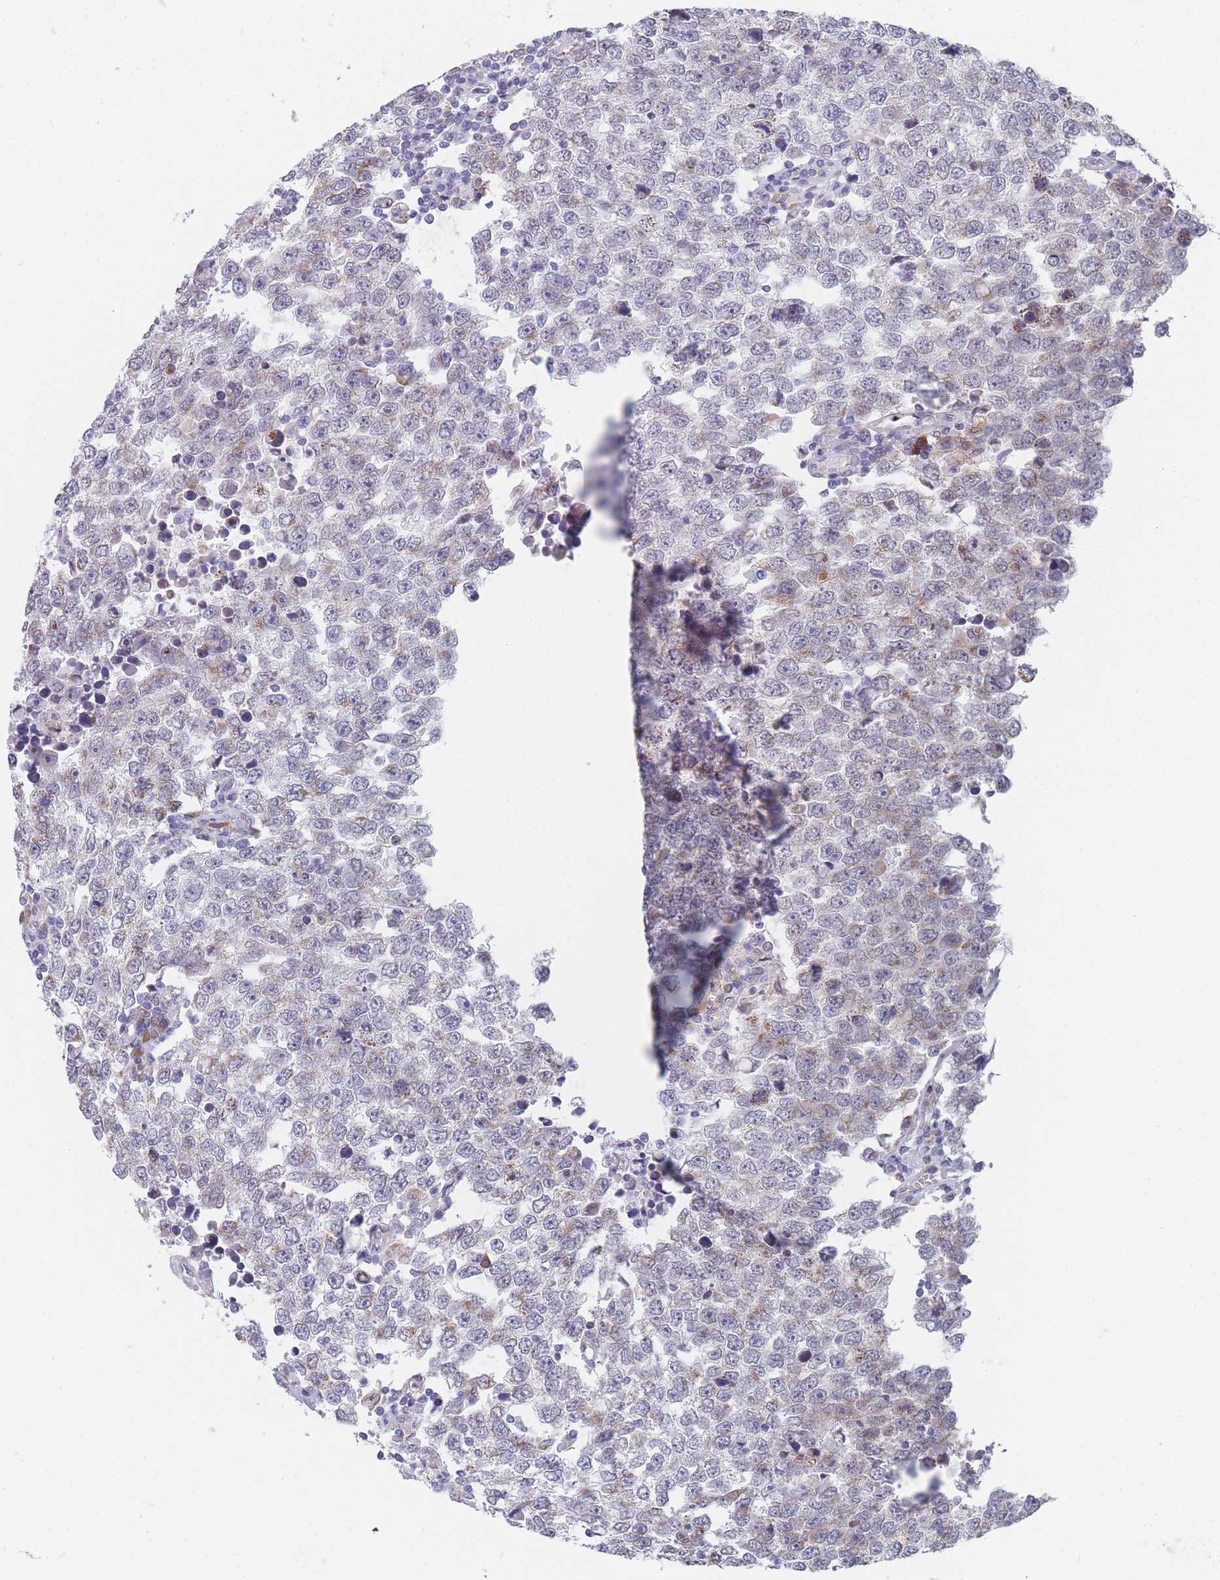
{"staining": {"intensity": "negative", "quantity": "none", "location": "none"}, "tissue": "testis cancer", "cell_type": "Tumor cells", "image_type": "cancer", "snomed": [{"axis": "morphology", "description": "Seminoma, NOS"}, {"axis": "morphology", "description": "Carcinoma, Embryonal, NOS"}, {"axis": "topography", "description": "Testis"}], "caption": "Tumor cells are negative for brown protein staining in testis embryonal carcinoma. The staining was performed using DAB to visualize the protein expression in brown, while the nuclei were stained in blue with hematoxylin (Magnification: 20x).", "gene": "TMED10", "patient": {"sex": "male", "age": 28}}